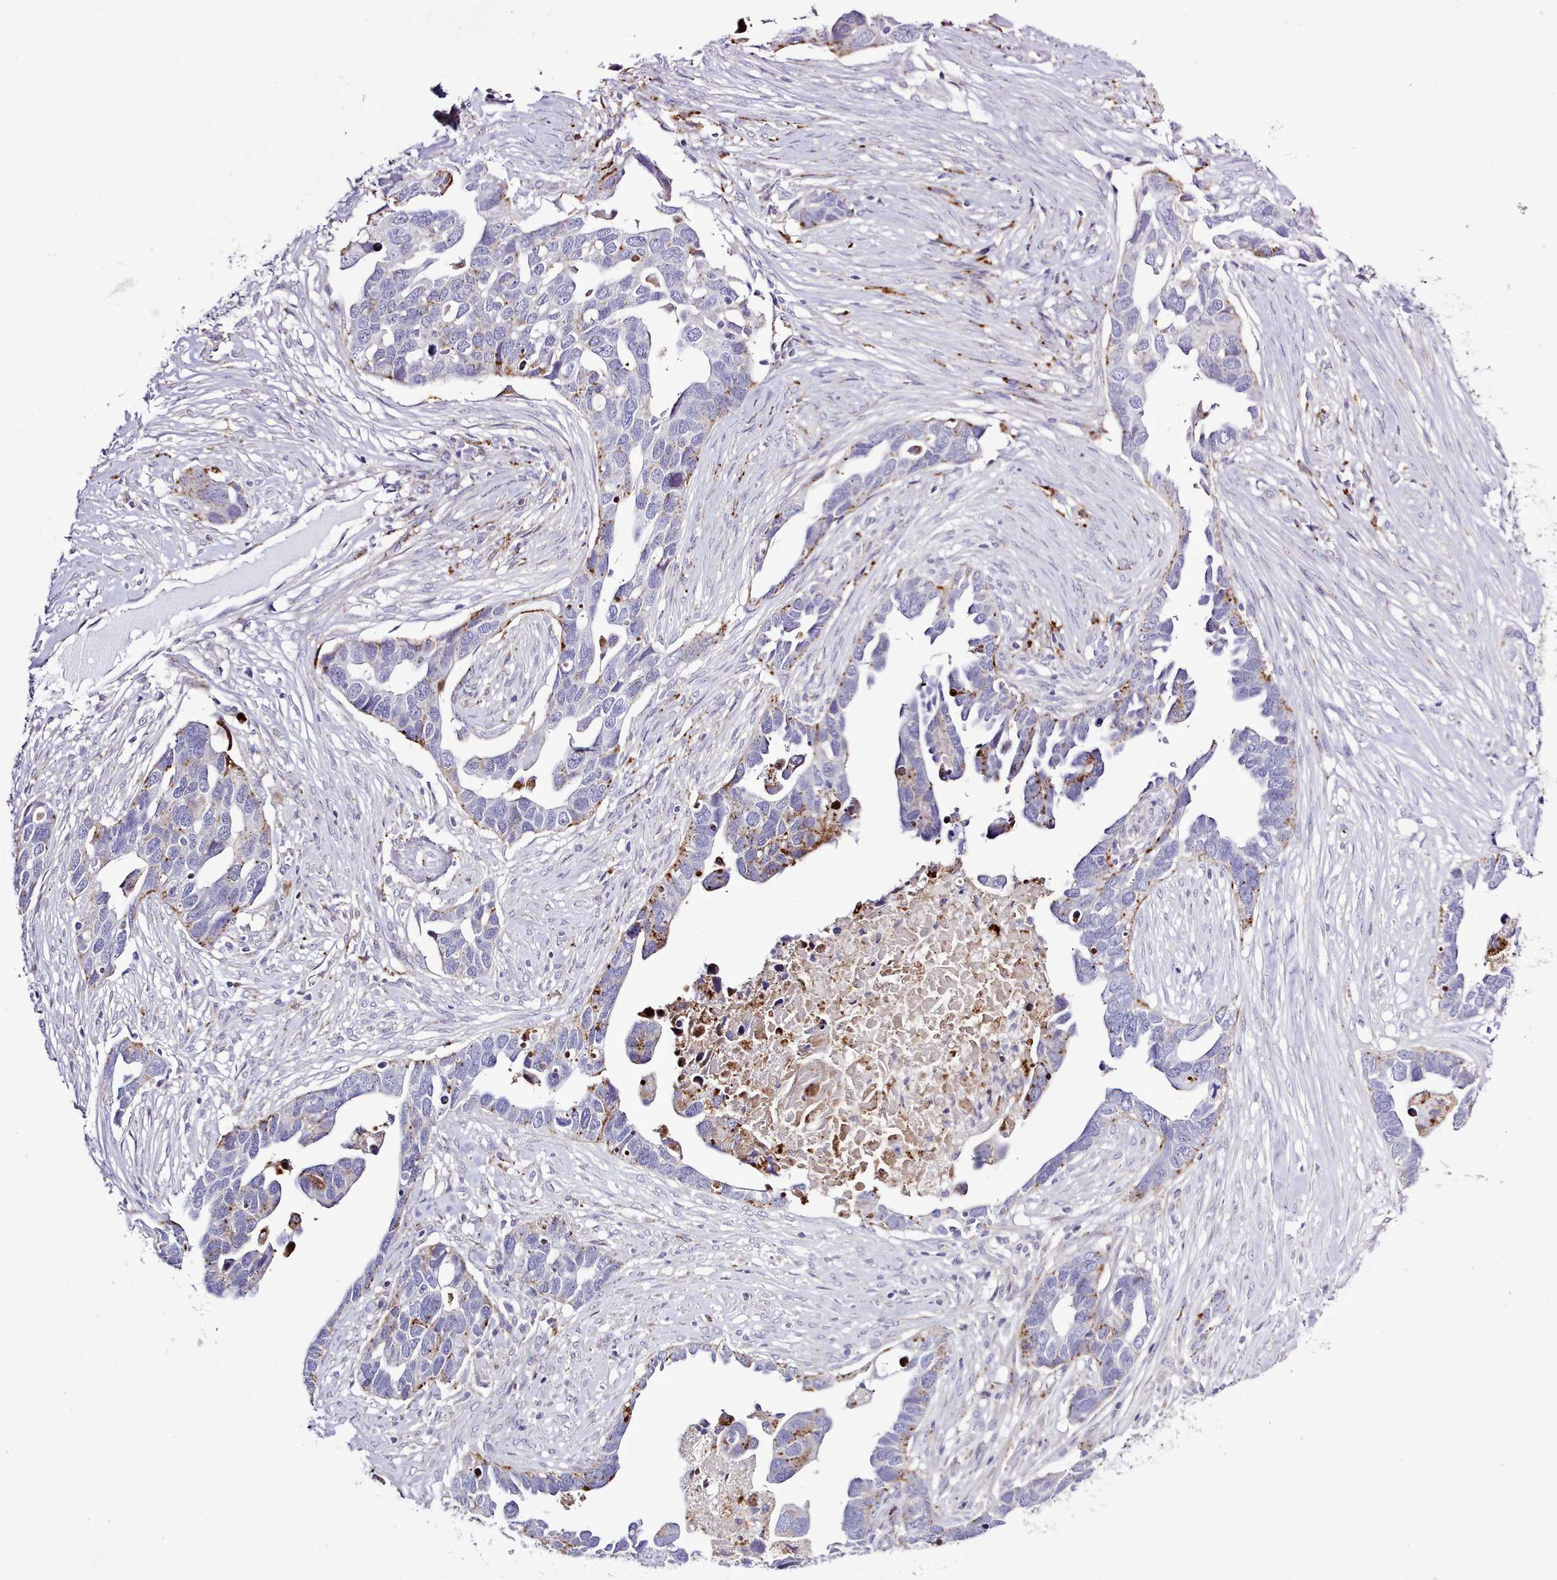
{"staining": {"intensity": "moderate", "quantity": "<25%", "location": "cytoplasmic/membranous"}, "tissue": "ovarian cancer", "cell_type": "Tumor cells", "image_type": "cancer", "snomed": [{"axis": "morphology", "description": "Cystadenocarcinoma, serous, NOS"}, {"axis": "topography", "description": "Ovary"}], "caption": "This is a photomicrograph of IHC staining of ovarian cancer (serous cystadenocarcinoma), which shows moderate staining in the cytoplasmic/membranous of tumor cells.", "gene": "SRD5A1", "patient": {"sex": "female", "age": 54}}